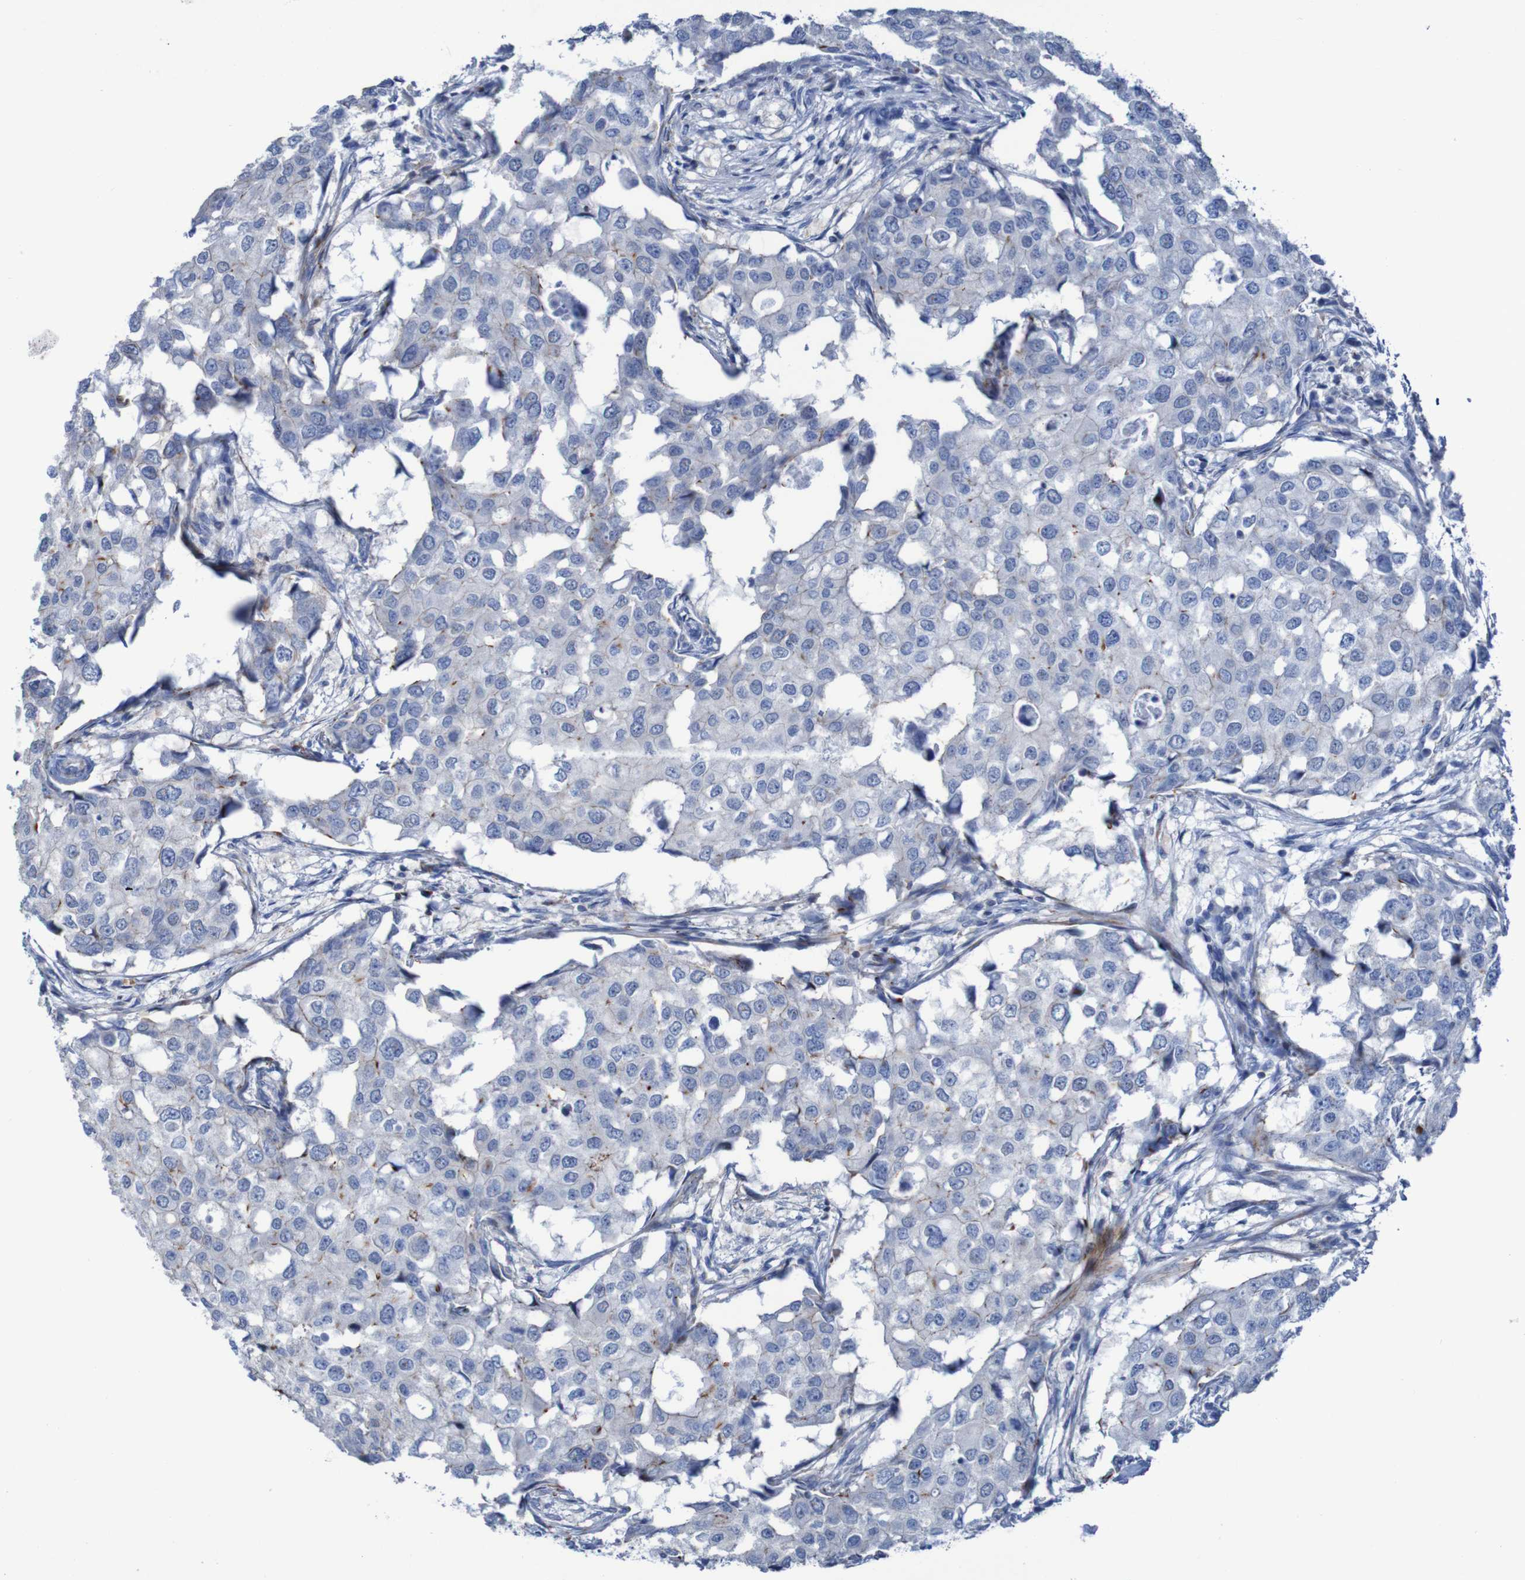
{"staining": {"intensity": "negative", "quantity": "none", "location": "none"}, "tissue": "breast cancer", "cell_type": "Tumor cells", "image_type": "cancer", "snomed": [{"axis": "morphology", "description": "Duct carcinoma"}, {"axis": "topography", "description": "Breast"}], "caption": "This is a histopathology image of IHC staining of breast cancer (intraductal carcinoma), which shows no staining in tumor cells.", "gene": "RNF182", "patient": {"sex": "female", "age": 27}}